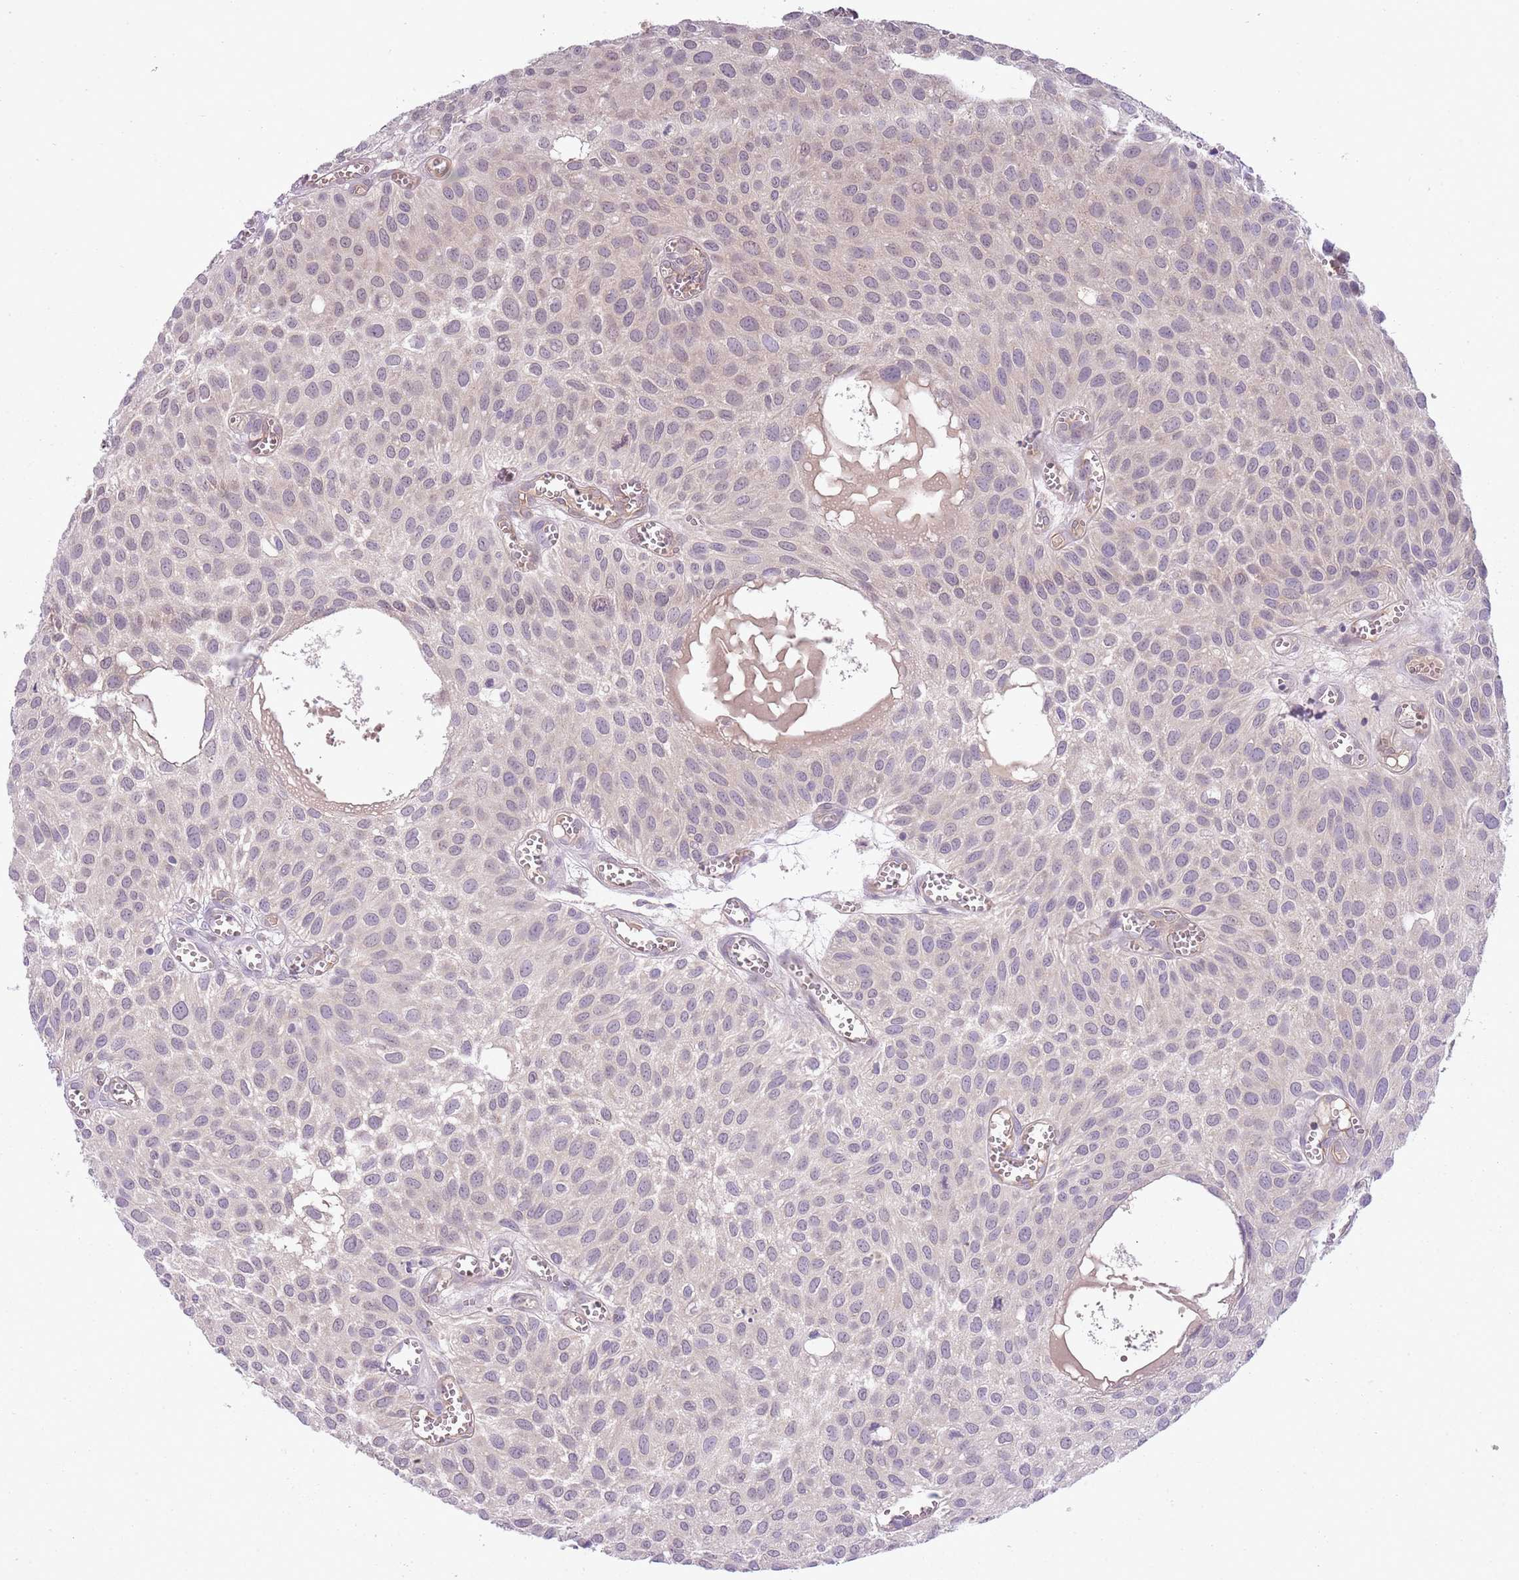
{"staining": {"intensity": "negative", "quantity": "none", "location": "none"}, "tissue": "urothelial cancer", "cell_type": "Tumor cells", "image_type": "cancer", "snomed": [{"axis": "morphology", "description": "Urothelial carcinoma, Low grade"}, {"axis": "topography", "description": "Urinary bladder"}], "caption": "Immunohistochemistry (IHC) of urothelial cancer shows no positivity in tumor cells. The staining was performed using DAB to visualize the protein expression in brown, while the nuclei were stained in blue with hematoxylin (Magnification: 20x).", "gene": "SKOR2", "patient": {"sex": "male", "age": 88}}